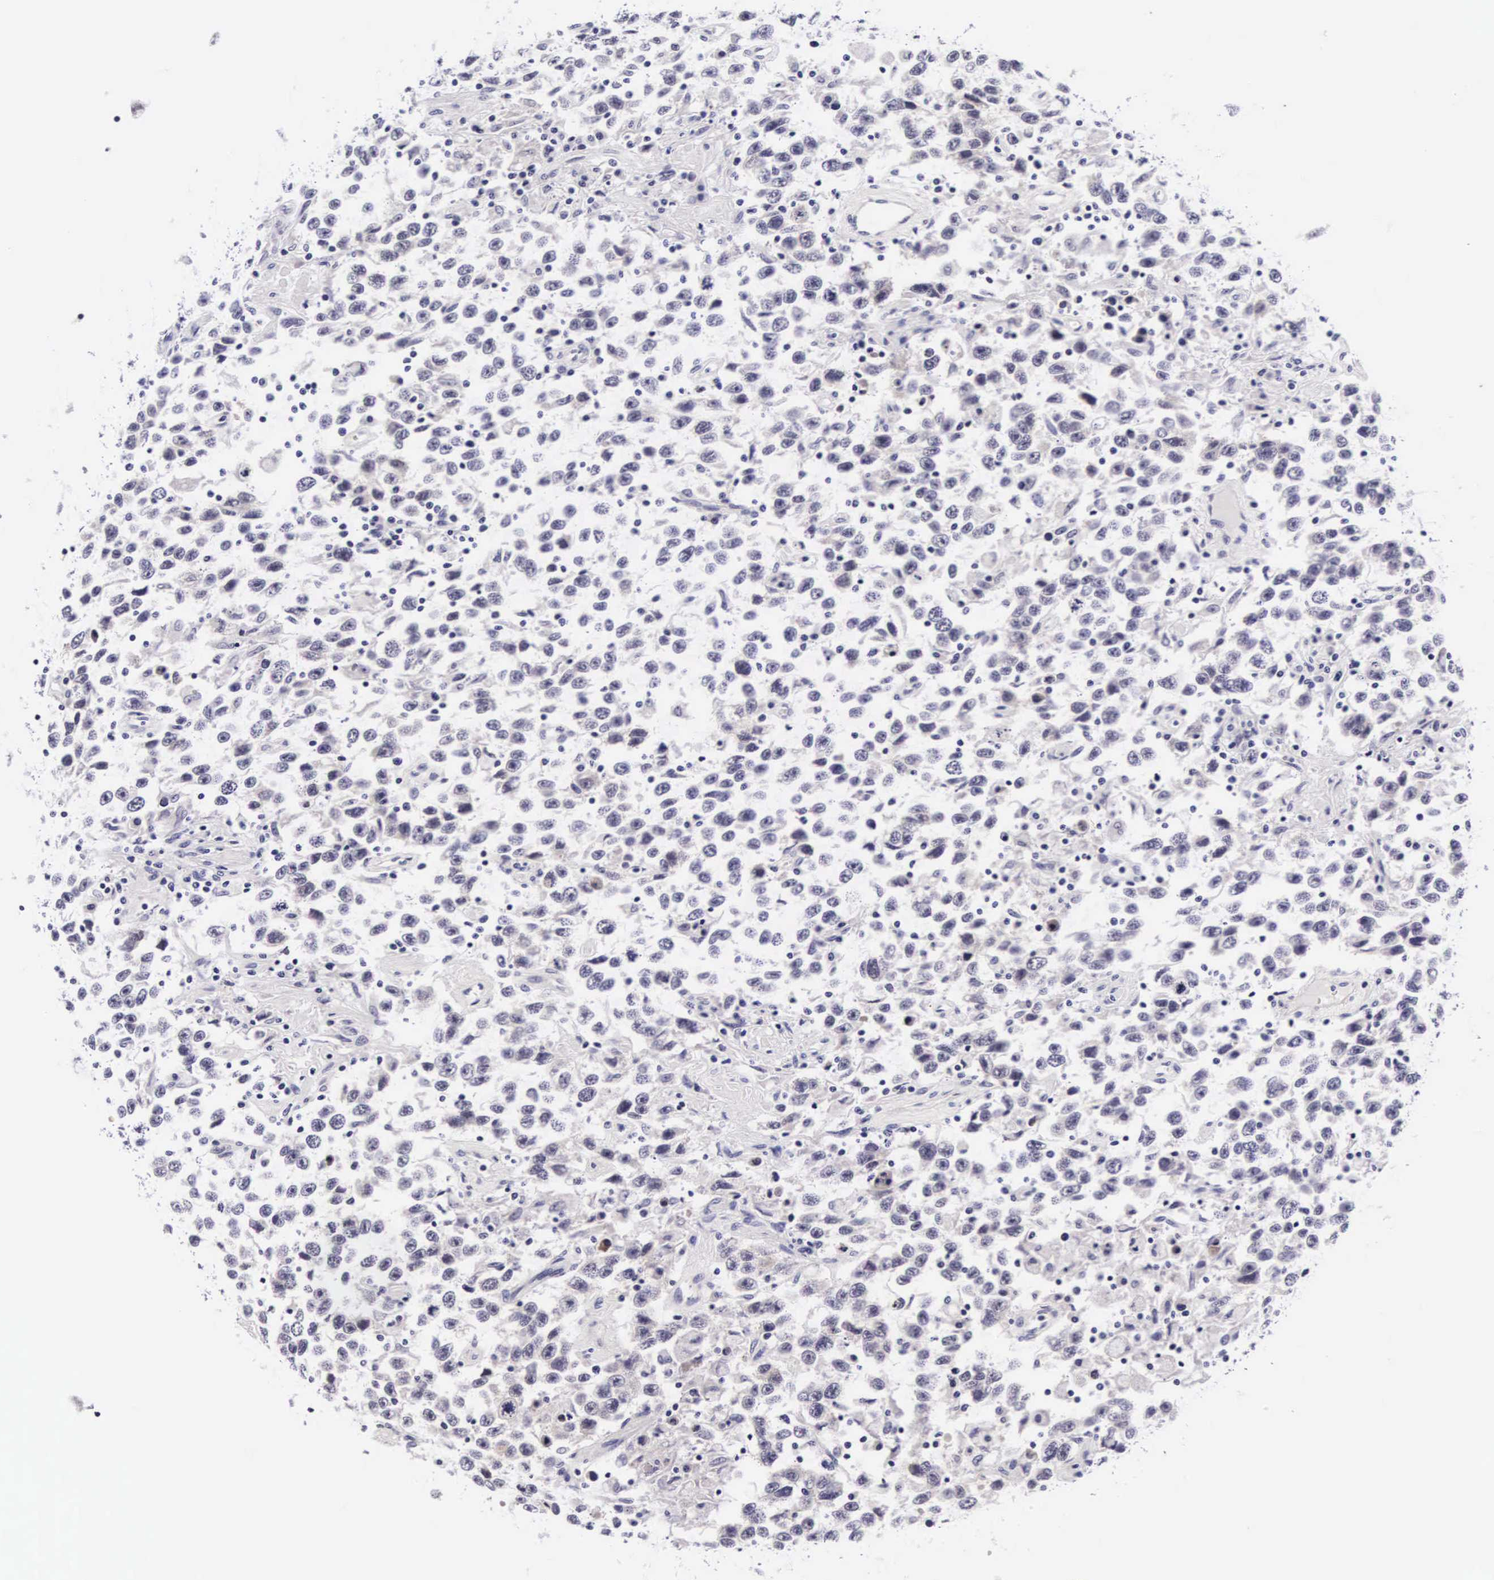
{"staining": {"intensity": "negative", "quantity": "none", "location": "none"}, "tissue": "testis cancer", "cell_type": "Tumor cells", "image_type": "cancer", "snomed": [{"axis": "morphology", "description": "Seminoma, NOS"}, {"axis": "topography", "description": "Testis"}], "caption": "Testis seminoma stained for a protein using immunohistochemistry (IHC) exhibits no expression tumor cells.", "gene": "PHETA2", "patient": {"sex": "male", "age": 41}}